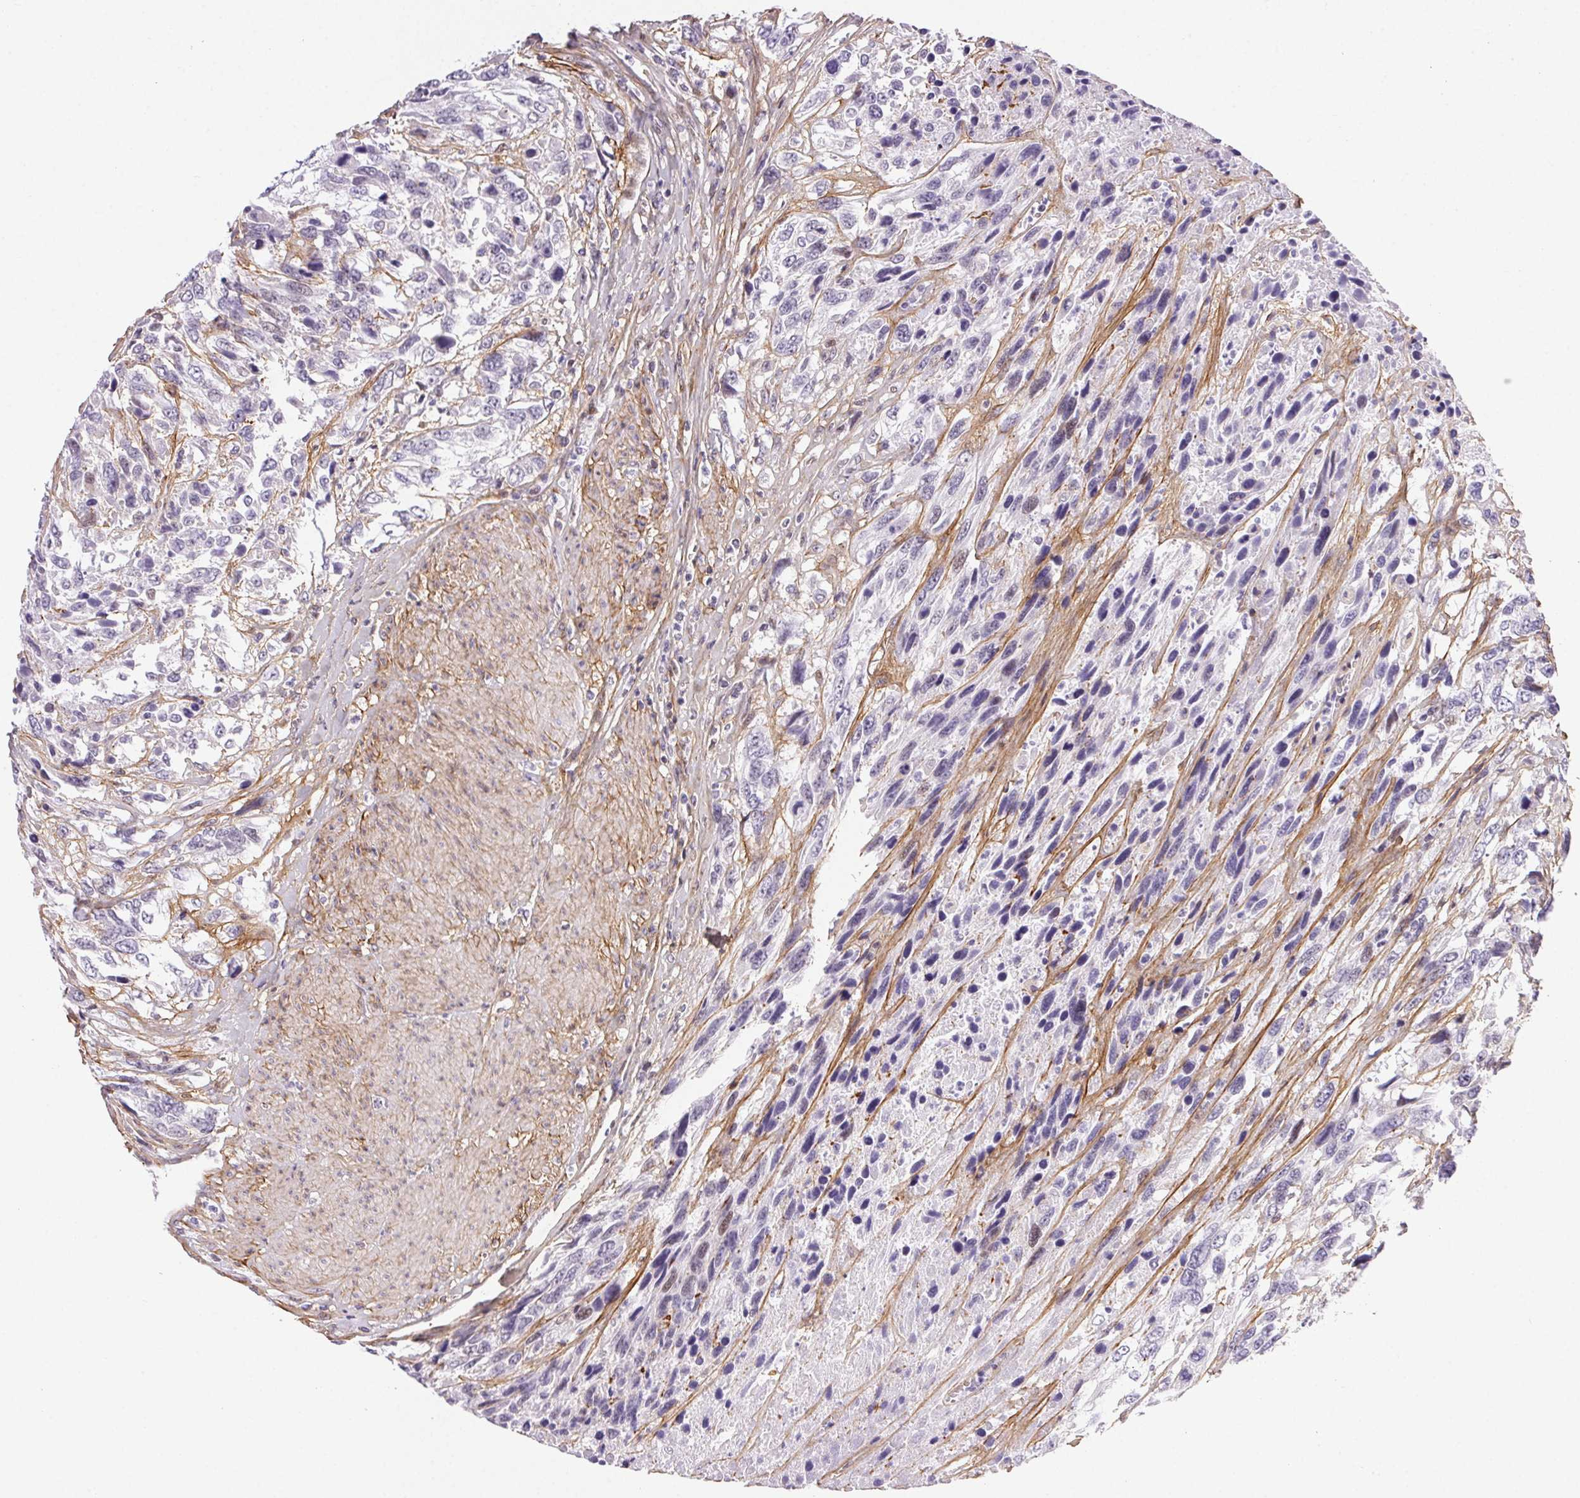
{"staining": {"intensity": "negative", "quantity": "none", "location": "none"}, "tissue": "urothelial cancer", "cell_type": "Tumor cells", "image_type": "cancer", "snomed": [{"axis": "morphology", "description": "Urothelial carcinoma, High grade"}, {"axis": "topography", "description": "Urinary bladder"}], "caption": "Immunohistochemistry of human urothelial cancer displays no expression in tumor cells.", "gene": "PDZD2", "patient": {"sex": "female", "age": 70}}